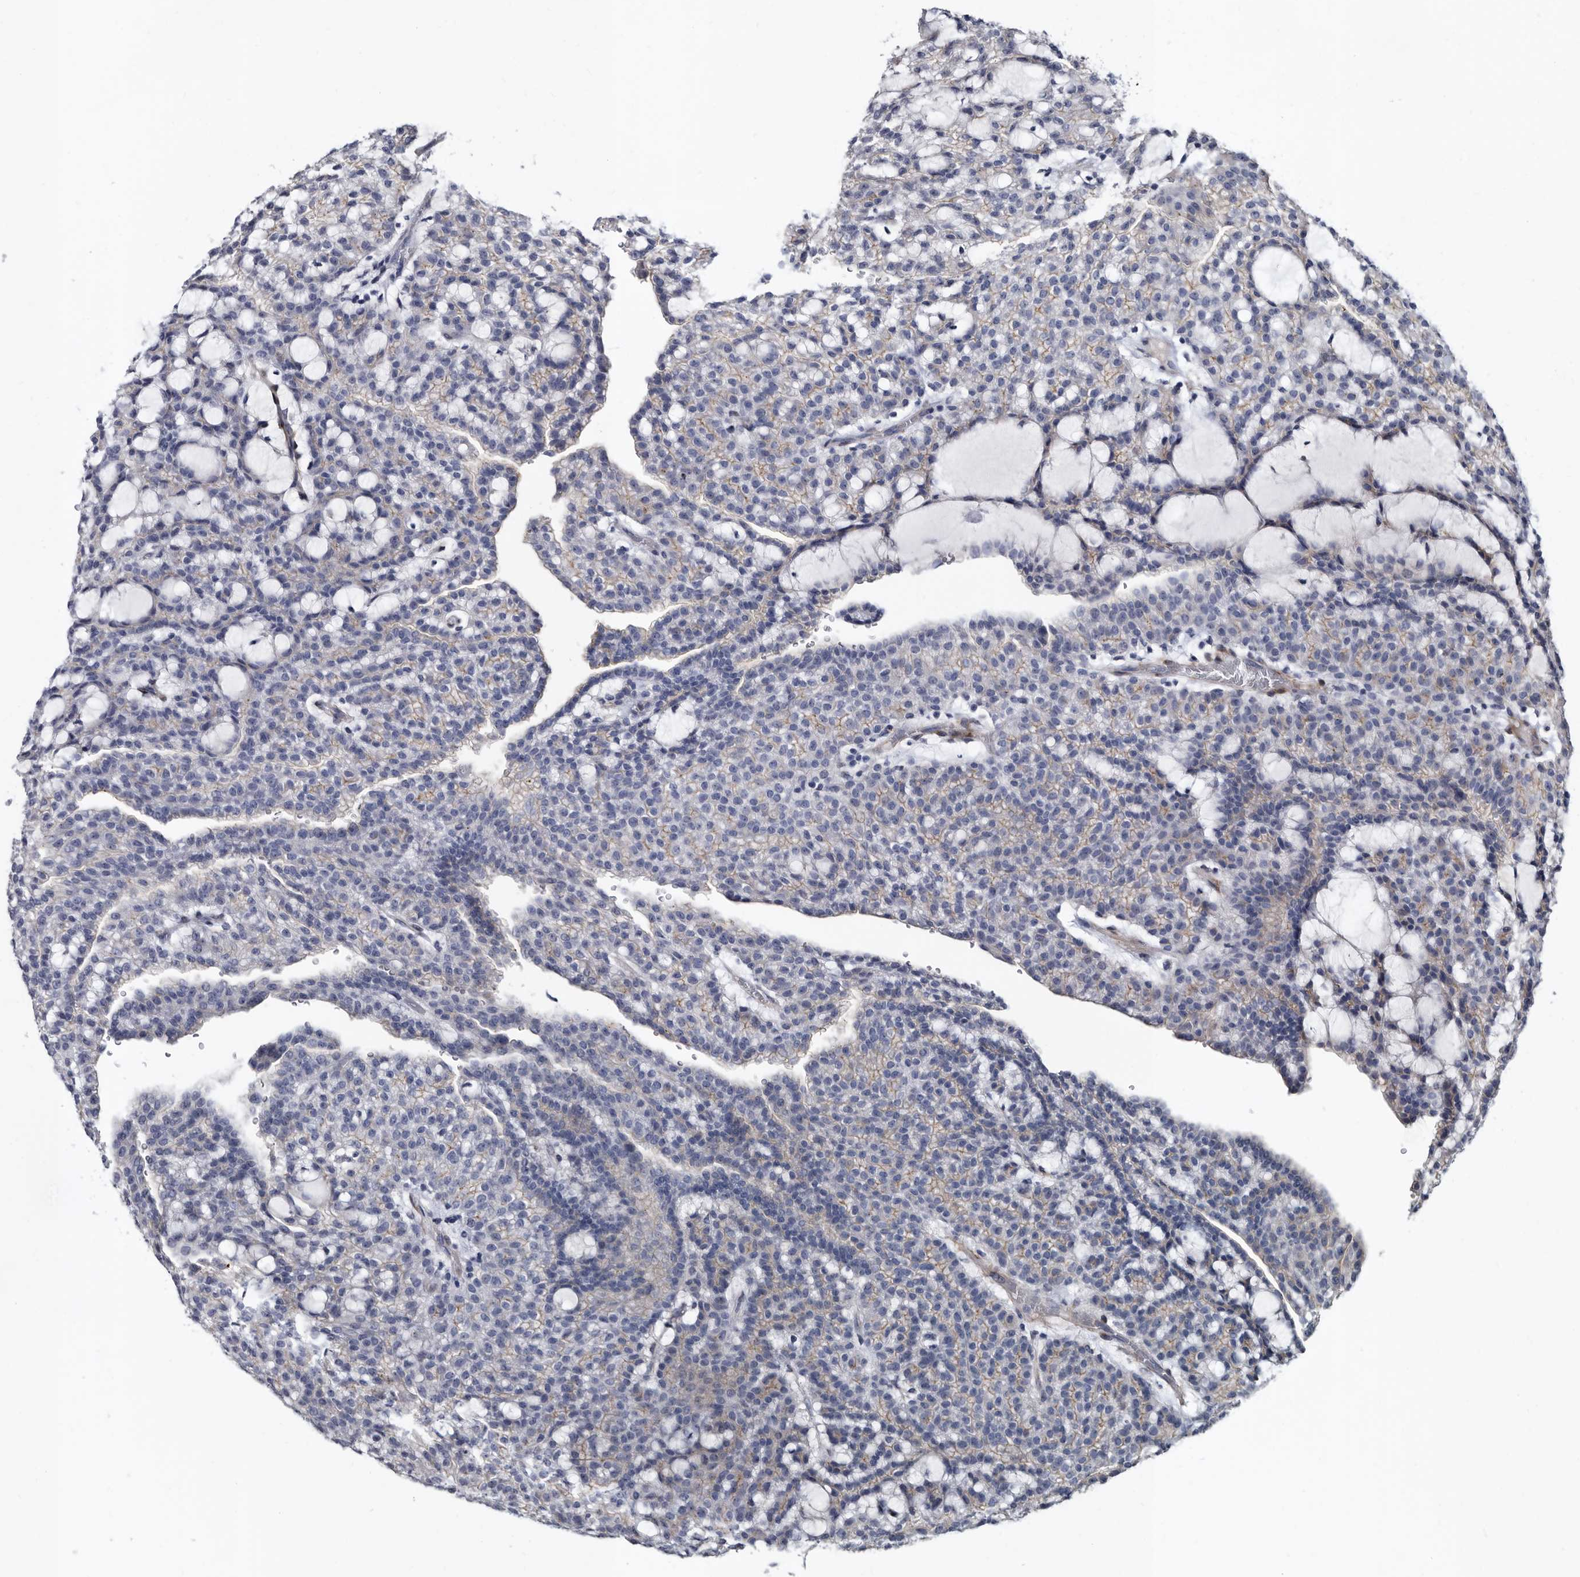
{"staining": {"intensity": "negative", "quantity": "none", "location": "none"}, "tissue": "renal cancer", "cell_type": "Tumor cells", "image_type": "cancer", "snomed": [{"axis": "morphology", "description": "Adenocarcinoma, NOS"}, {"axis": "topography", "description": "Kidney"}], "caption": "Immunohistochemistry (IHC) histopathology image of neoplastic tissue: human renal cancer (adenocarcinoma) stained with DAB (3,3'-diaminobenzidine) shows no significant protein staining in tumor cells.", "gene": "PRSS8", "patient": {"sex": "male", "age": 63}}